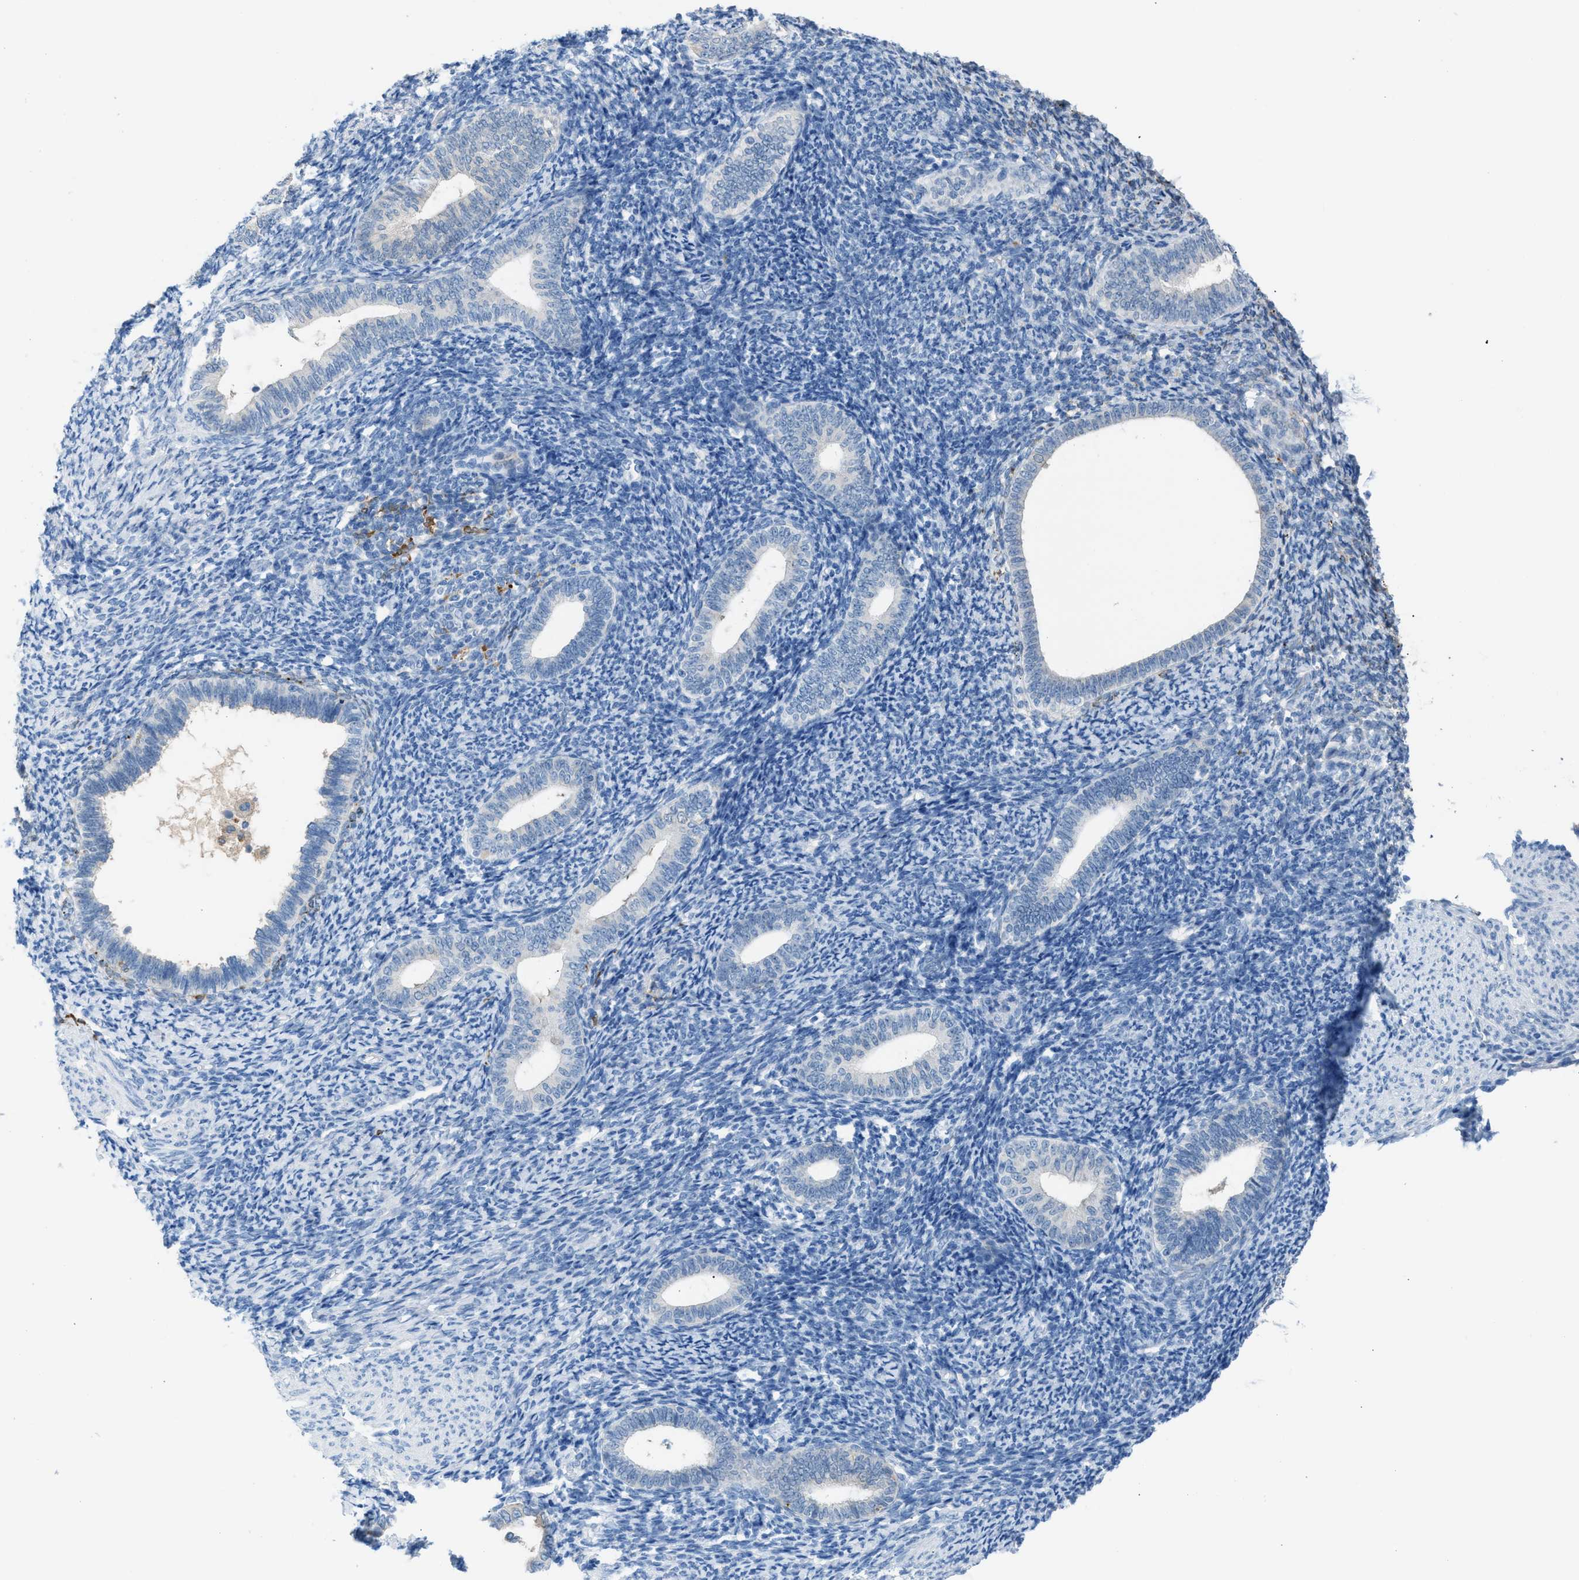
{"staining": {"intensity": "negative", "quantity": "none", "location": "none"}, "tissue": "endometrium", "cell_type": "Cells in endometrial stroma", "image_type": "normal", "snomed": [{"axis": "morphology", "description": "Normal tissue, NOS"}, {"axis": "topography", "description": "Endometrium"}], "caption": "High power microscopy histopathology image of an IHC micrograph of normal endometrium, revealing no significant staining in cells in endometrial stroma. Brightfield microscopy of immunohistochemistry stained with DAB (brown) and hematoxylin (blue), captured at high magnification.", "gene": "CLEC10A", "patient": {"sex": "female", "age": 66}}